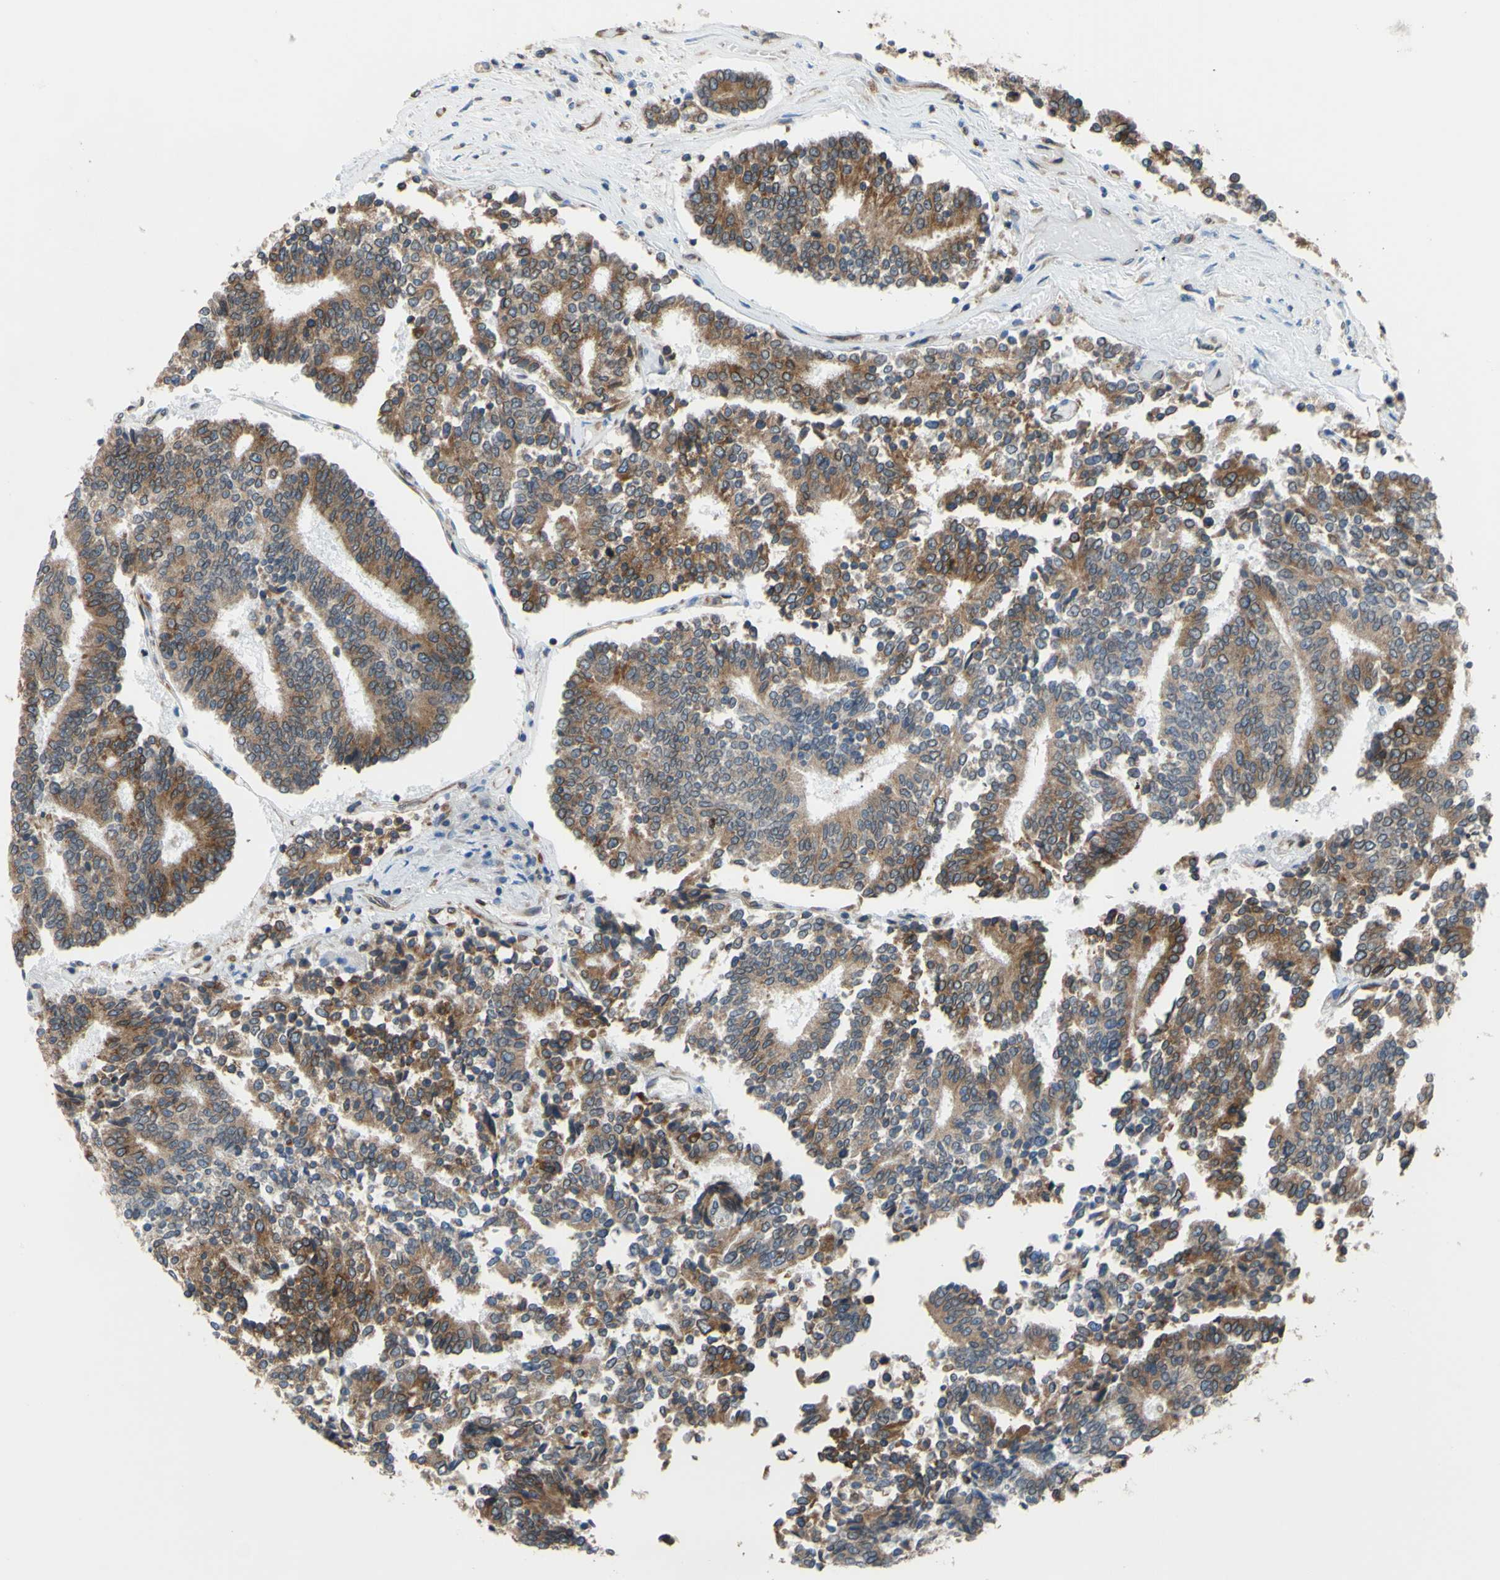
{"staining": {"intensity": "moderate", "quantity": ">75%", "location": "cytoplasmic/membranous"}, "tissue": "prostate cancer", "cell_type": "Tumor cells", "image_type": "cancer", "snomed": [{"axis": "morphology", "description": "Normal tissue, NOS"}, {"axis": "morphology", "description": "Adenocarcinoma, High grade"}, {"axis": "topography", "description": "Prostate"}, {"axis": "topography", "description": "Seminal veicle"}], "caption": "An immunohistochemistry micrograph of tumor tissue is shown. Protein staining in brown shows moderate cytoplasmic/membranous positivity in prostate adenocarcinoma (high-grade) within tumor cells.", "gene": "MGST2", "patient": {"sex": "male", "age": 55}}